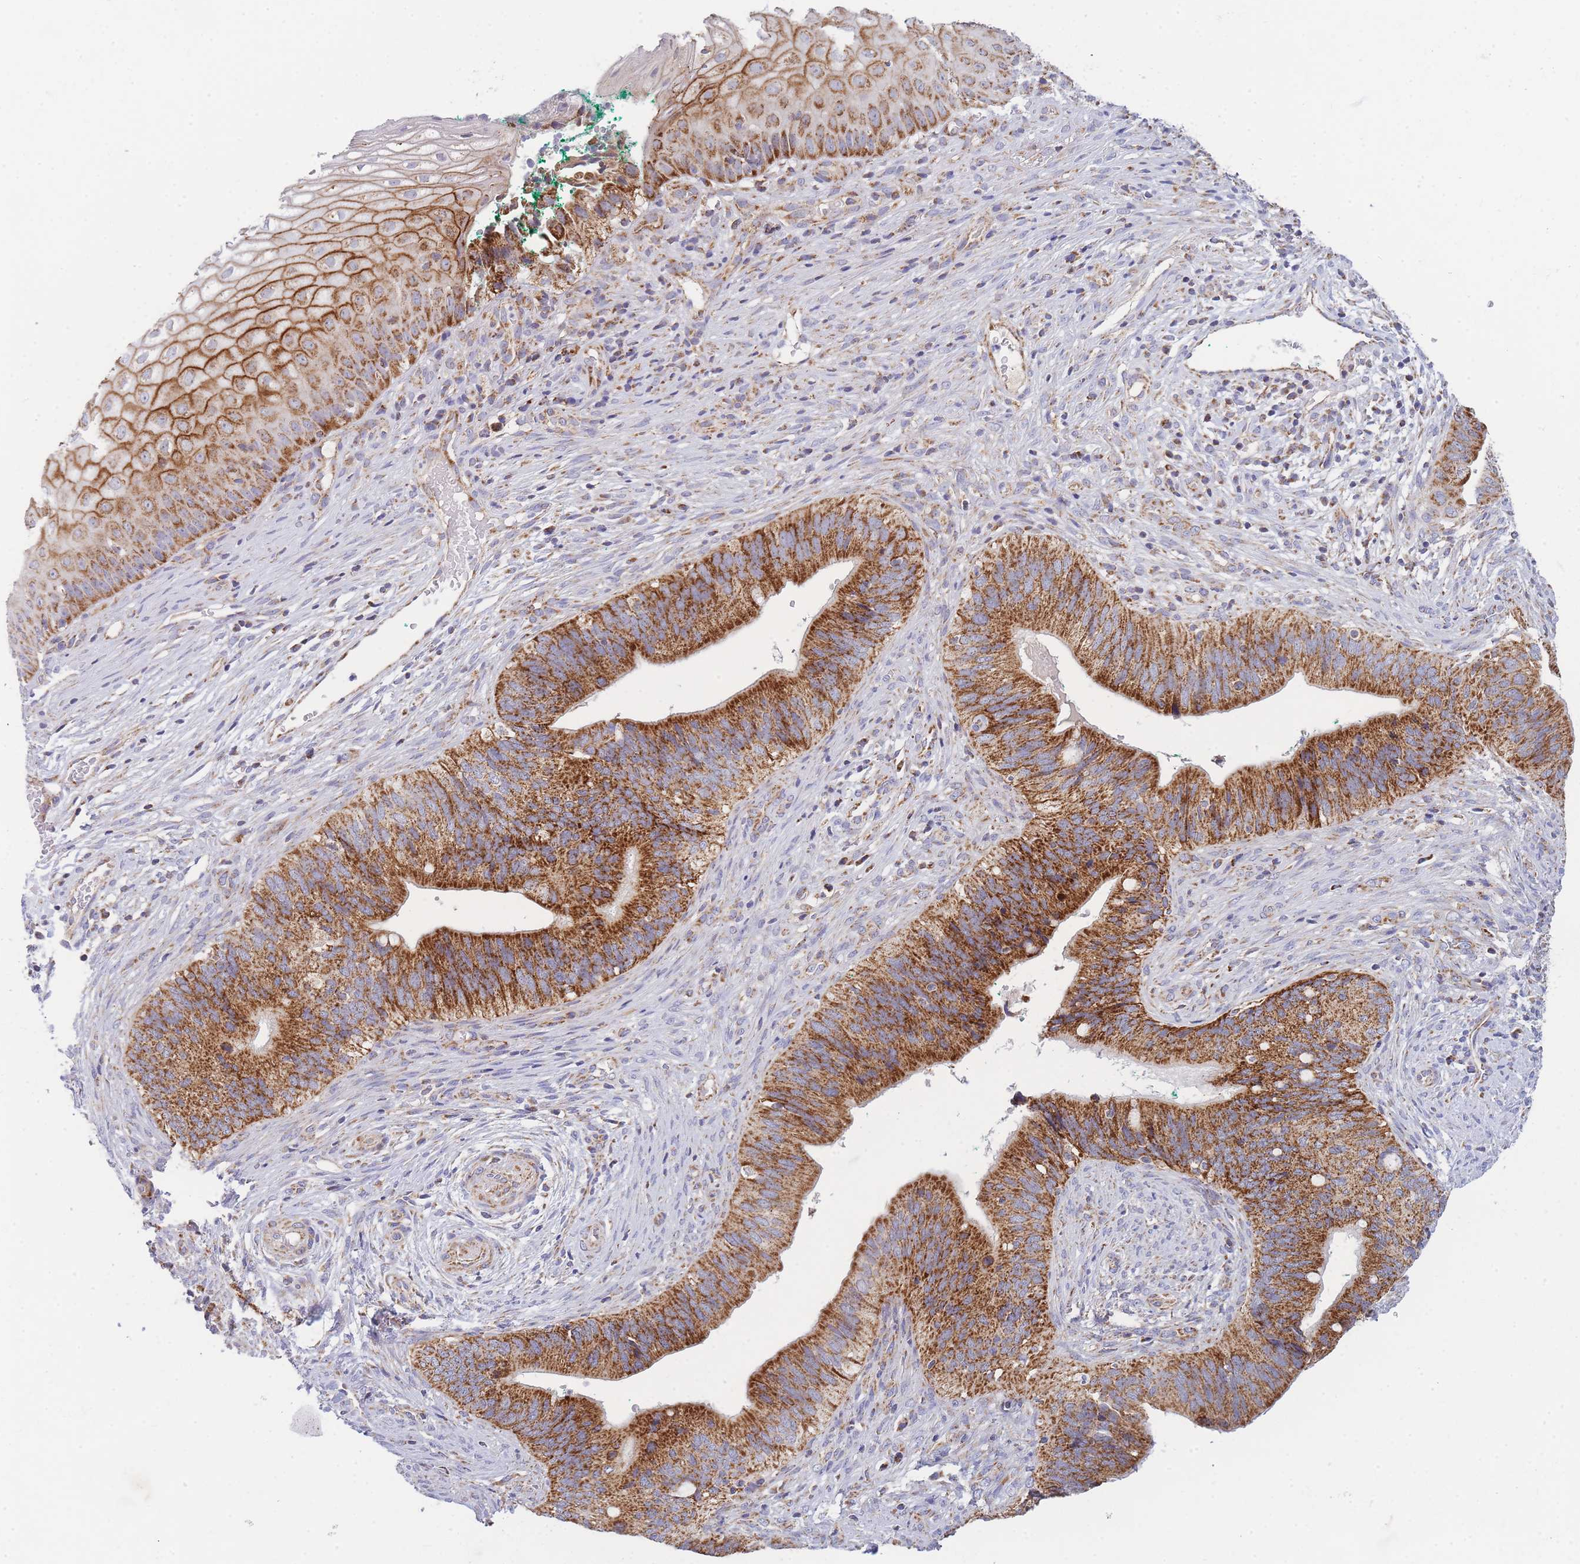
{"staining": {"intensity": "strong", "quantity": ">75%", "location": "cytoplasmic/membranous"}, "tissue": "cervical cancer", "cell_type": "Tumor cells", "image_type": "cancer", "snomed": [{"axis": "morphology", "description": "Adenocarcinoma, NOS"}, {"axis": "topography", "description": "Cervix"}], "caption": "Strong cytoplasmic/membranous expression is appreciated in about >75% of tumor cells in adenocarcinoma (cervical).", "gene": "MRPS11", "patient": {"sex": "female", "age": 42}}